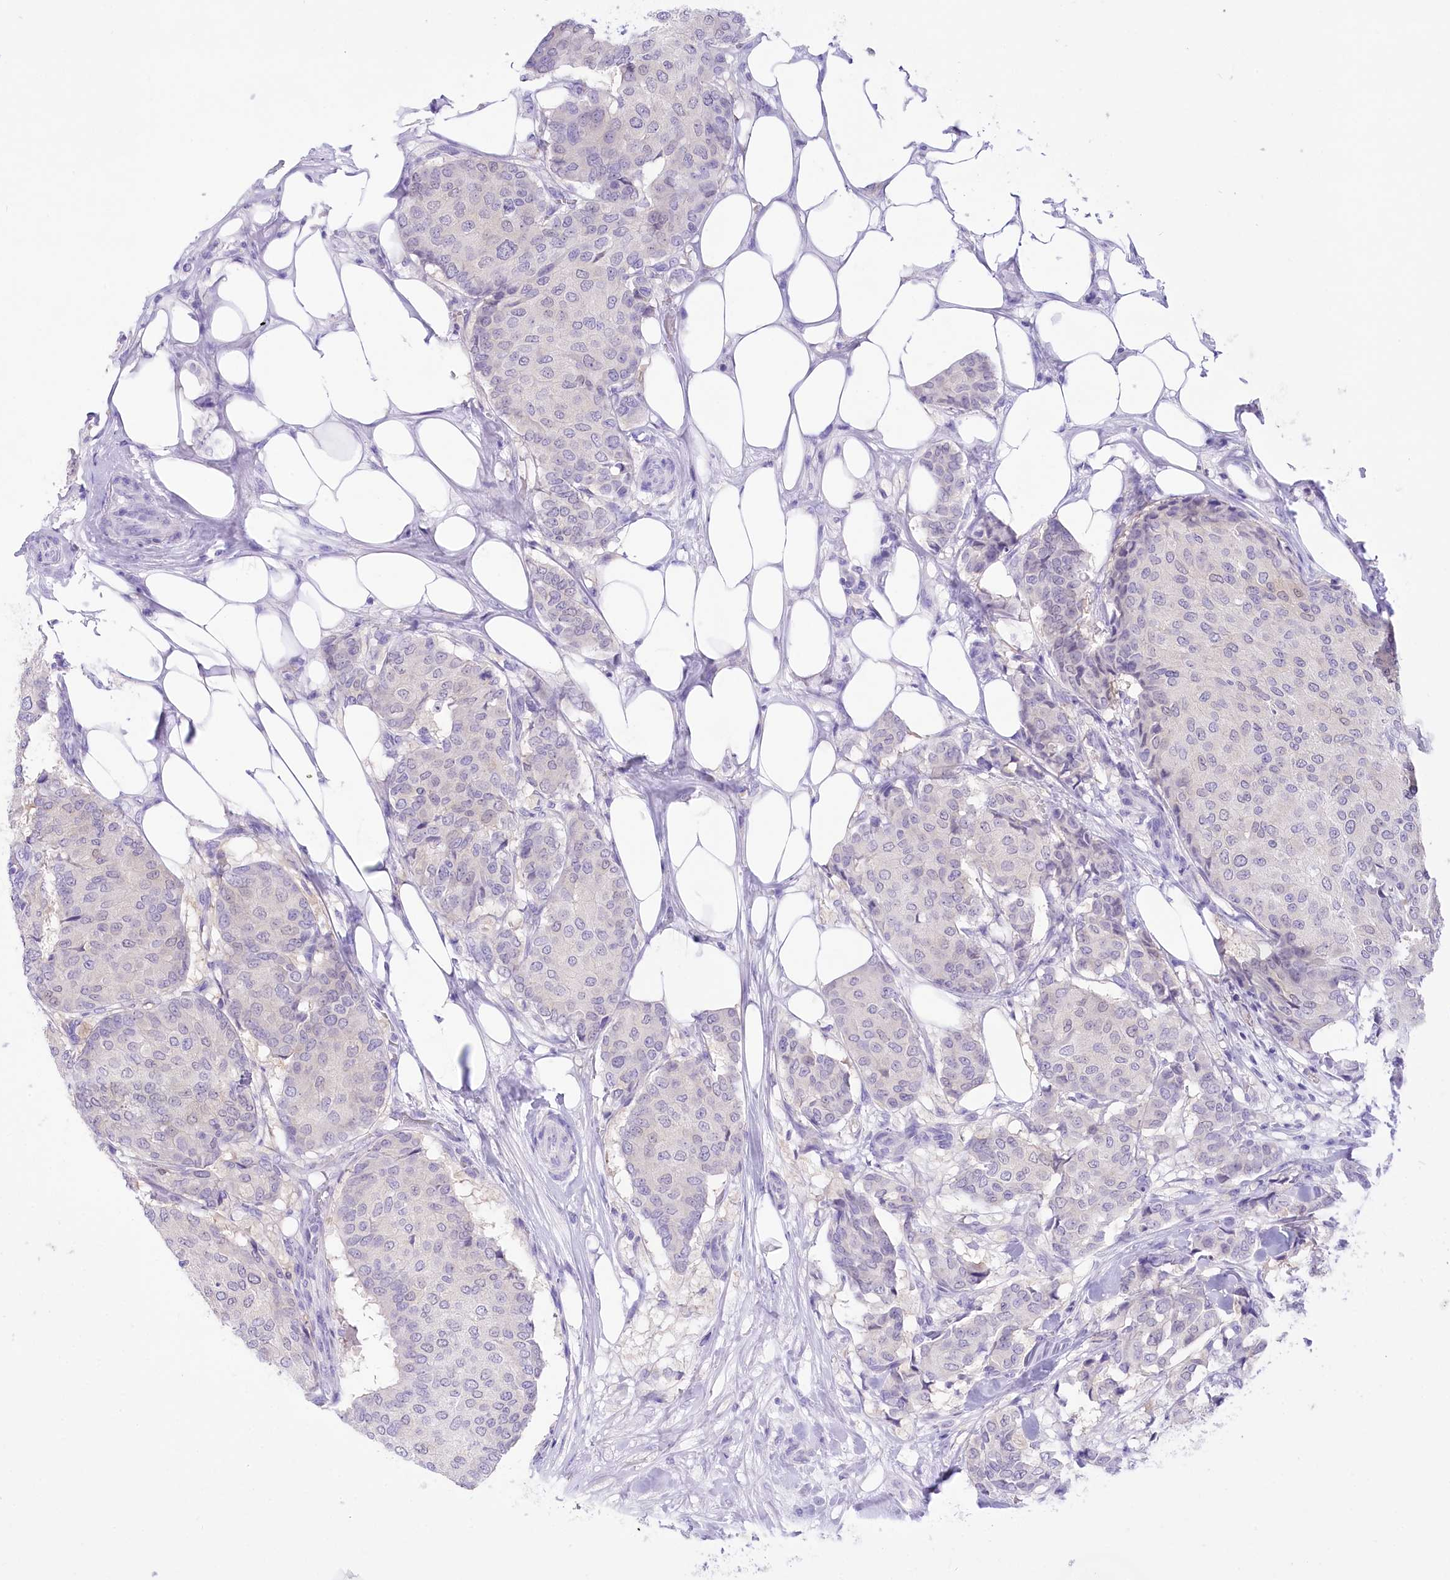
{"staining": {"intensity": "negative", "quantity": "none", "location": "none"}, "tissue": "breast cancer", "cell_type": "Tumor cells", "image_type": "cancer", "snomed": [{"axis": "morphology", "description": "Duct carcinoma"}, {"axis": "topography", "description": "Breast"}], "caption": "Micrograph shows no significant protein staining in tumor cells of breast cancer (intraductal carcinoma).", "gene": "PBLD", "patient": {"sex": "female", "age": 75}}